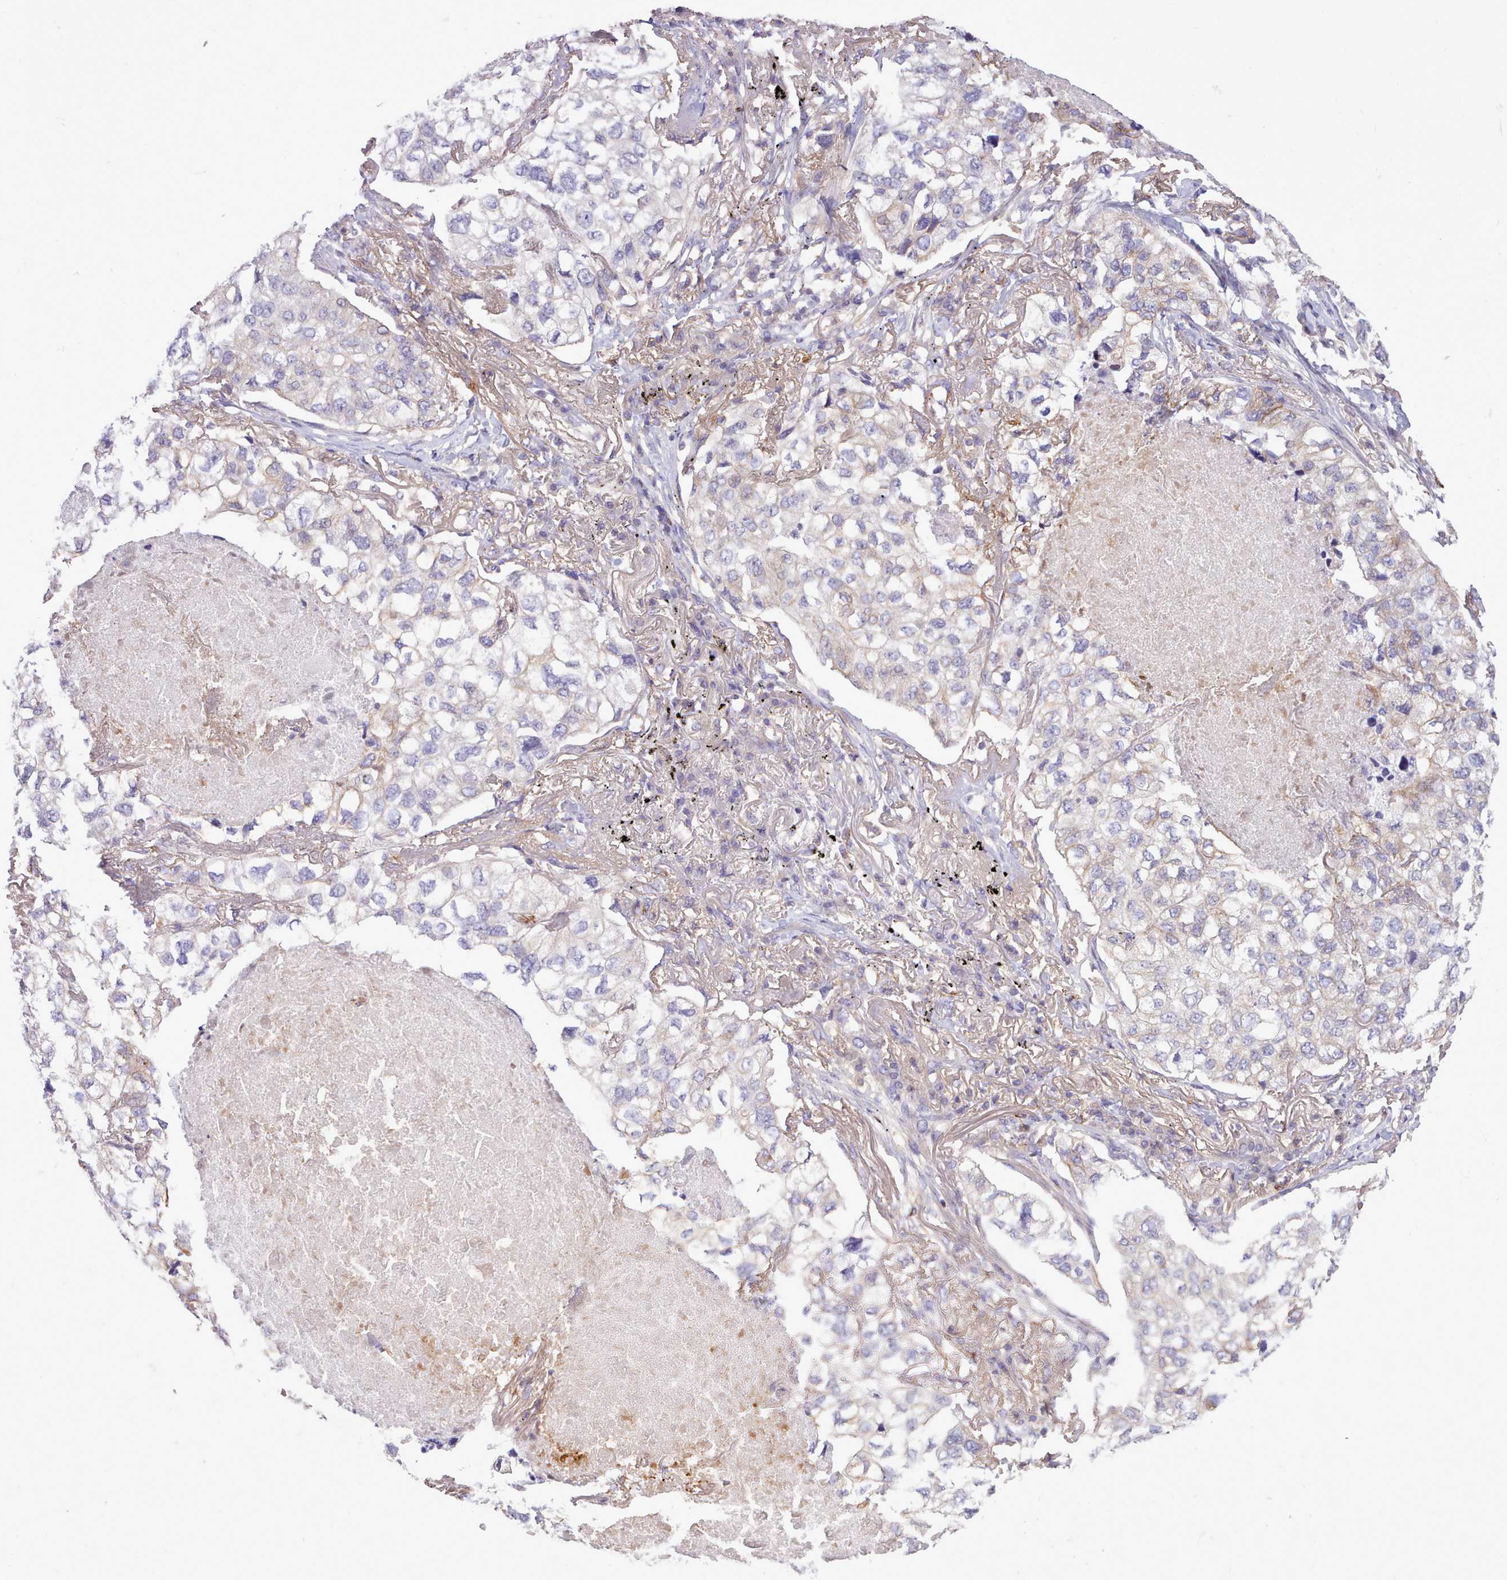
{"staining": {"intensity": "negative", "quantity": "none", "location": "none"}, "tissue": "lung cancer", "cell_type": "Tumor cells", "image_type": "cancer", "snomed": [{"axis": "morphology", "description": "Adenocarcinoma, NOS"}, {"axis": "topography", "description": "Lung"}], "caption": "Immunohistochemical staining of human lung adenocarcinoma reveals no significant positivity in tumor cells.", "gene": "CYP2A13", "patient": {"sex": "male", "age": 65}}